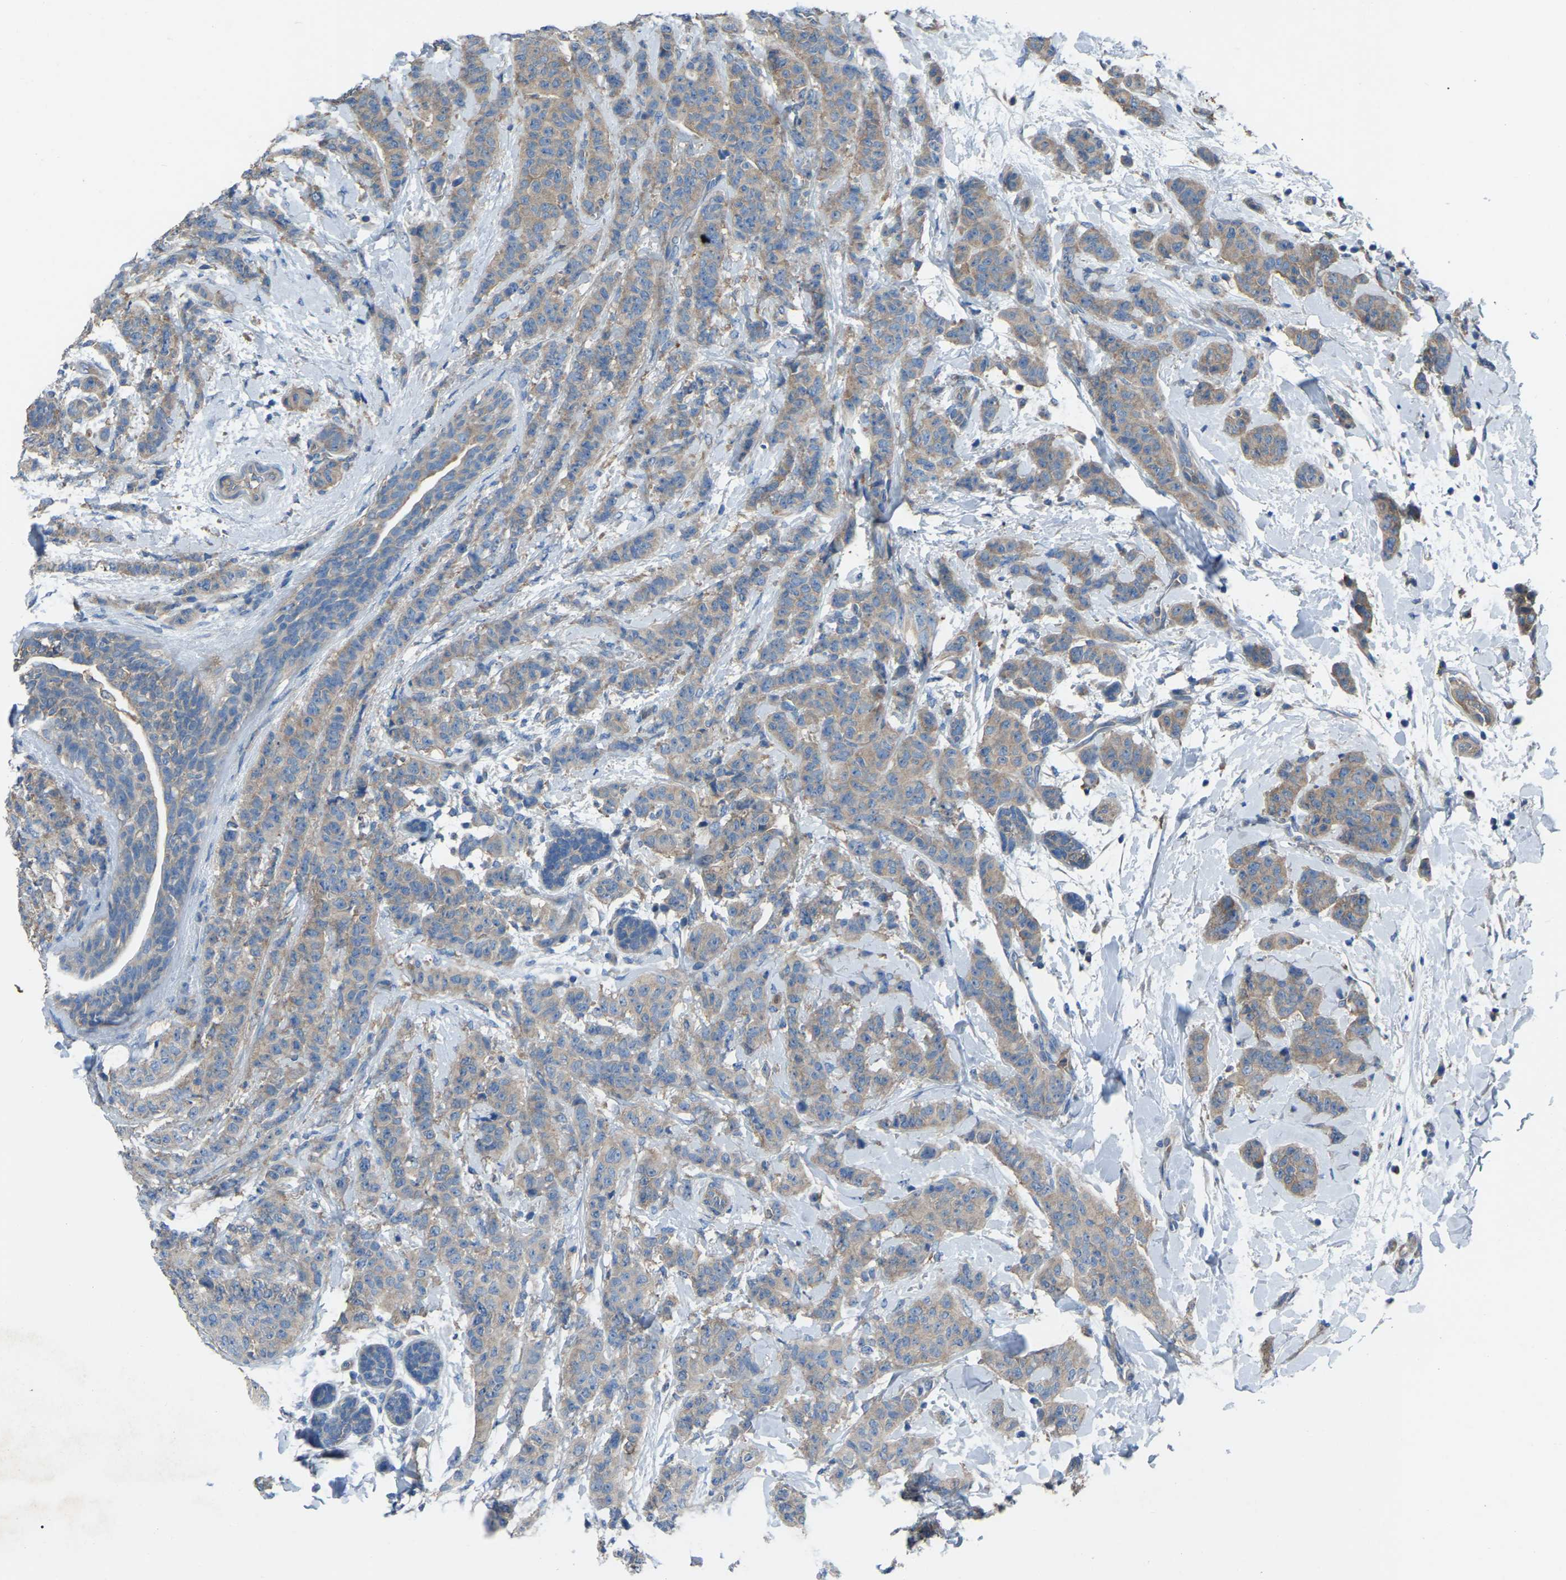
{"staining": {"intensity": "weak", "quantity": ">75%", "location": "cytoplasmic/membranous"}, "tissue": "breast cancer", "cell_type": "Tumor cells", "image_type": "cancer", "snomed": [{"axis": "morphology", "description": "Normal tissue, NOS"}, {"axis": "morphology", "description": "Duct carcinoma"}, {"axis": "topography", "description": "Breast"}], "caption": "Weak cytoplasmic/membranous positivity is appreciated in about >75% of tumor cells in breast cancer (invasive ductal carcinoma).", "gene": "AIMP1", "patient": {"sex": "female", "age": 40}}